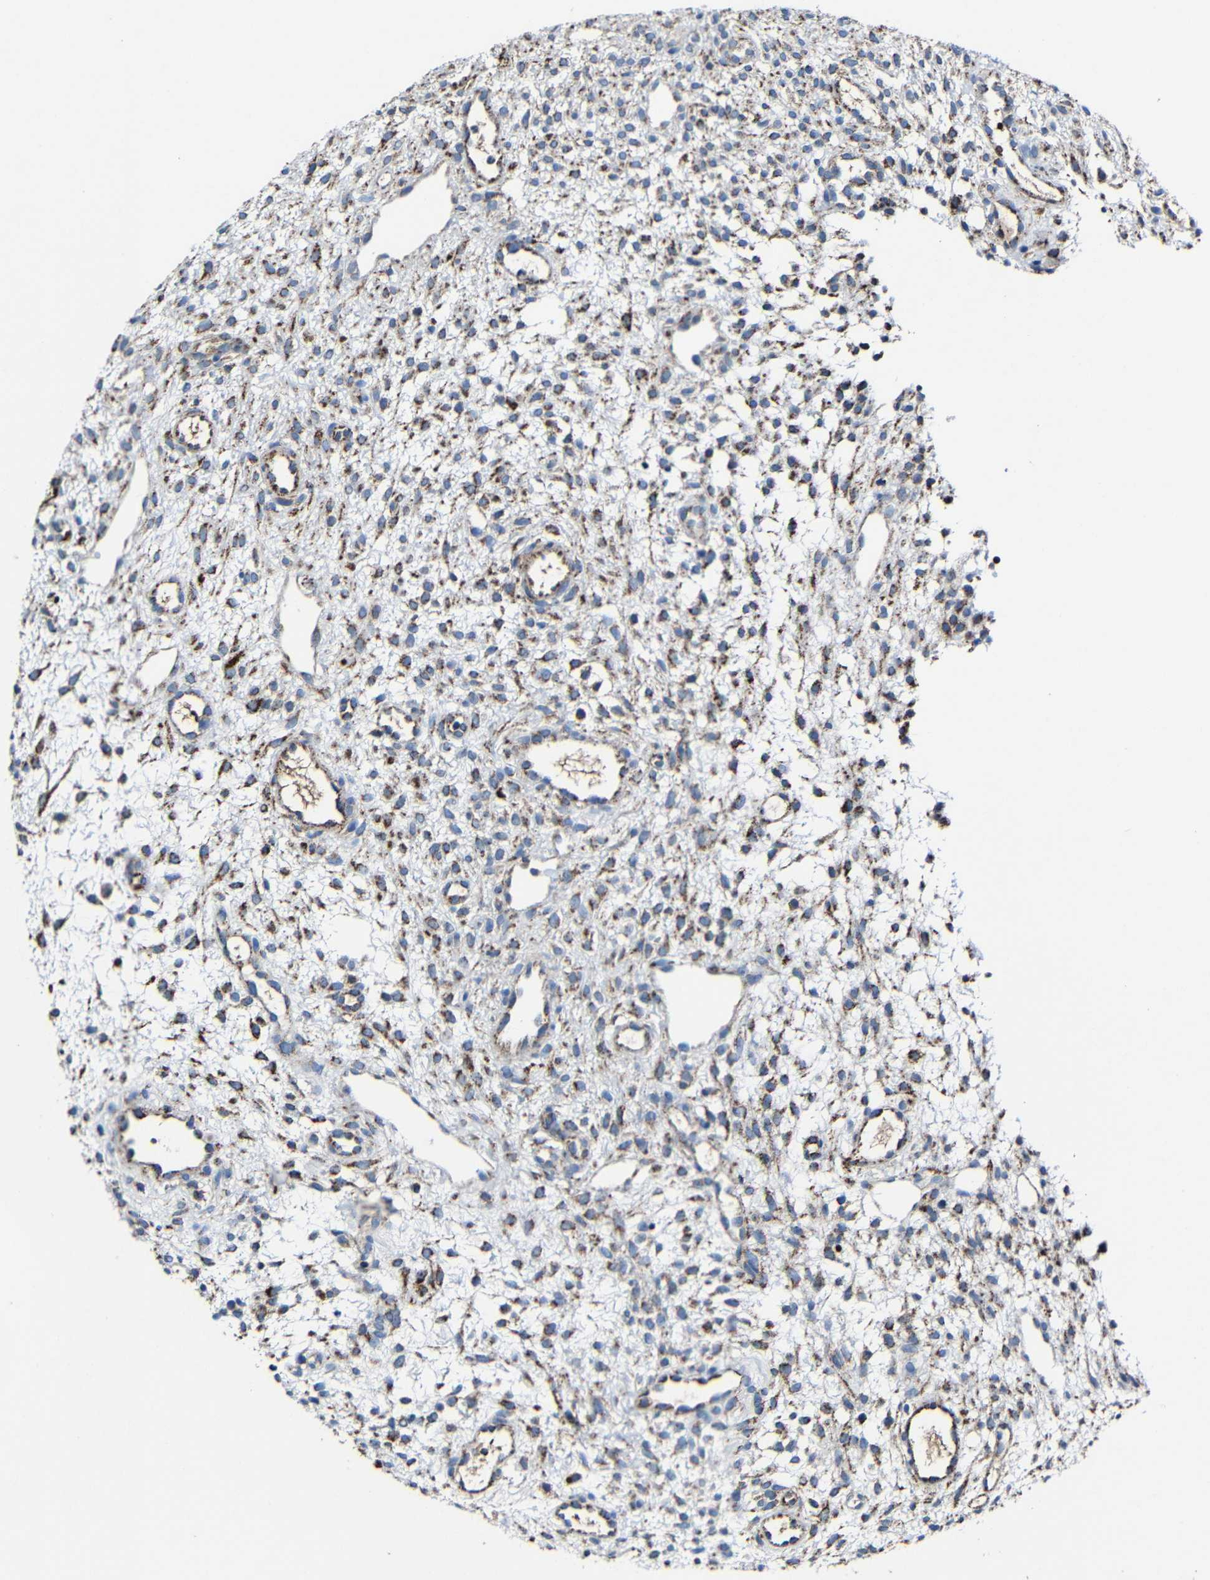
{"staining": {"intensity": "moderate", "quantity": "<25%", "location": "cytoplasmic/membranous"}, "tissue": "ovary", "cell_type": "Ovarian stroma cells", "image_type": "normal", "snomed": [{"axis": "morphology", "description": "Normal tissue, NOS"}, {"axis": "morphology", "description": "Cyst, NOS"}, {"axis": "topography", "description": "Ovary"}], "caption": "Protein expression analysis of normal human ovary reveals moderate cytoplasmic/membranous staining in approximately <25% of ovarian stroma cells.", "gene": "CA5B", "patient": {"sex": "female", "age": 18}}